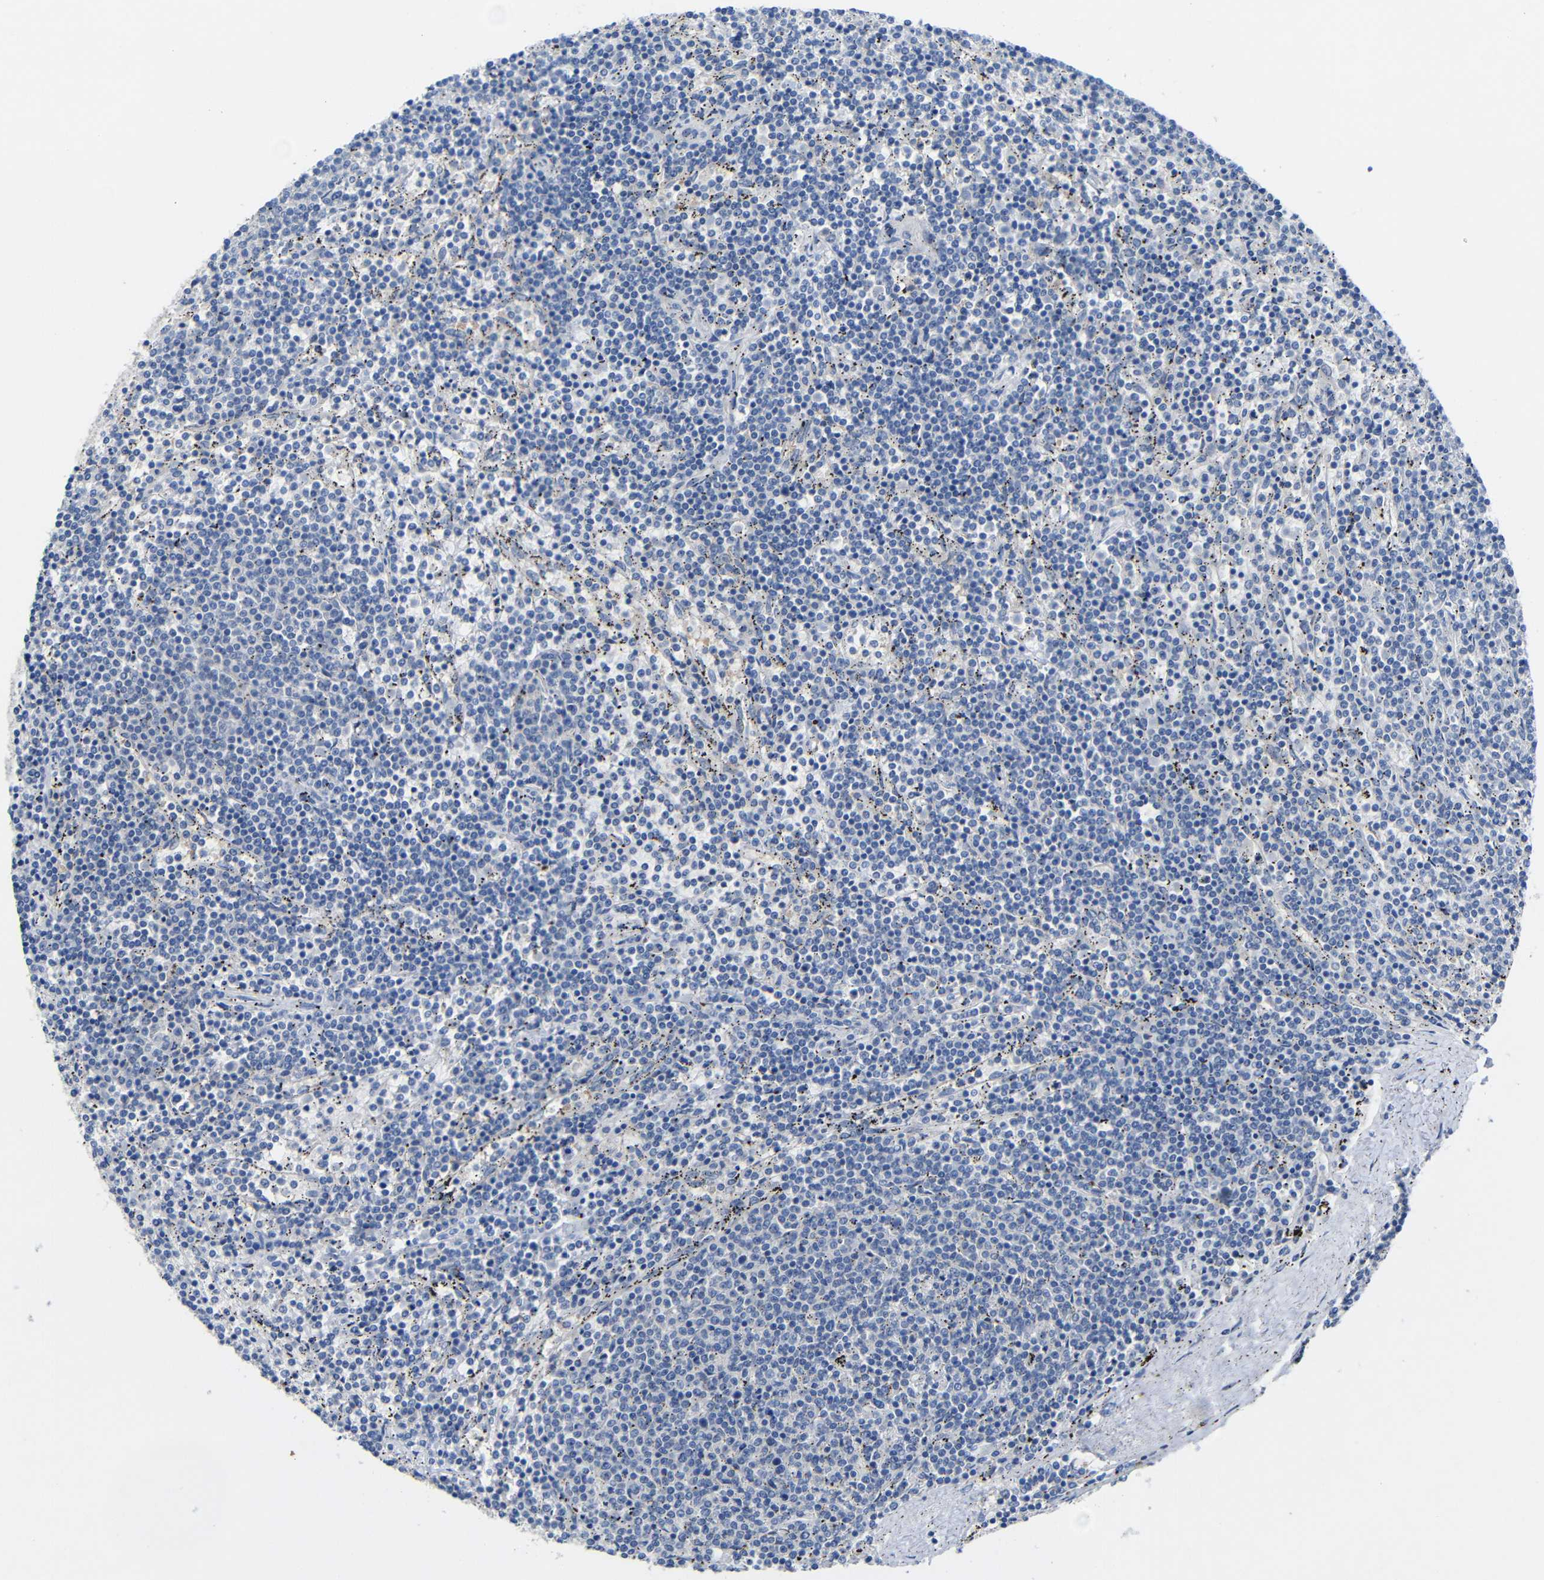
{"staining": {"intensity": "negative", "quantity": "none", "location": "none"}, "tissue": "lymphoma", "cell_type": "Tumor cells", "image_type": "cancer", "snomed": [{"axis": "morphology", "description": "Malignant lymphoma, non-Hodgkin's type, Low grade"}, {"axis": "topography", "description": "Spleen"}], "caption": "The IHC micrograph has no significant positivity in tumor cells of low-grade malignant lymphoma, non-Hodgkin's type tissue. (DAB (3,3'-diaminobenzidine) immunohistochemistry (IHC), high magnification).", "gene": "HNF1A", "patient": {"sex": "female", "age": 50}}